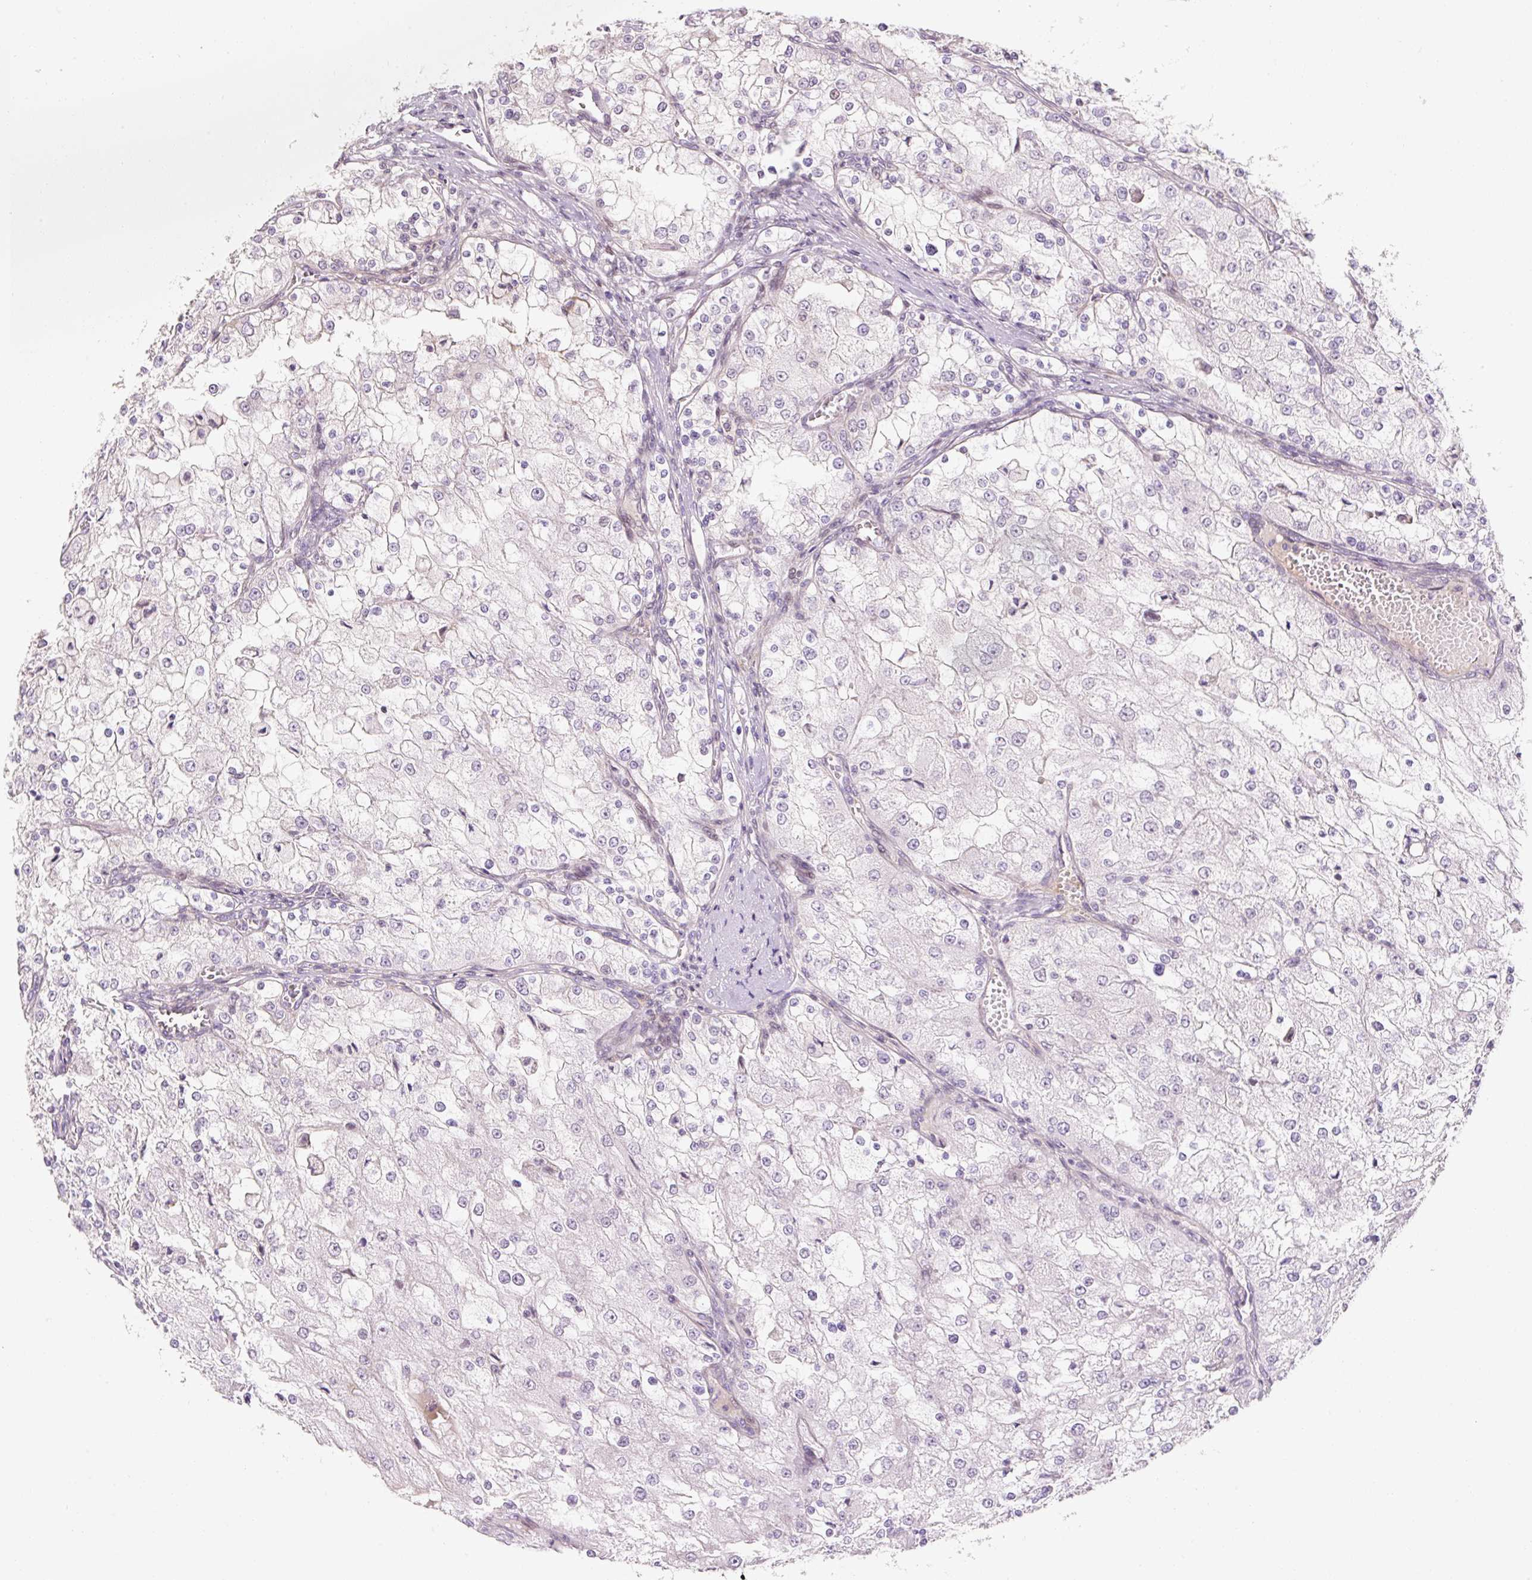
{"staining": {"intensity": "moderate", "quantity": "<25%", "location": "nuclear"}, "tissue": "renal cancer", "cell_type": "Tumor cells", "image_type": "cancer", "snomed": [{"axis": "morphology", "description": "Adenocarcinoma, NOS"}, {"axis": "topography", "description": "Kidney"}], "caption": "Immunohistochemical staining of adenocarcinoma (renal) exhibits moderate nuclear protein staining in approximately <25% of tumor cells.", "gene": "ZNF552", "patient": {"sex": "female", "age": 74}}